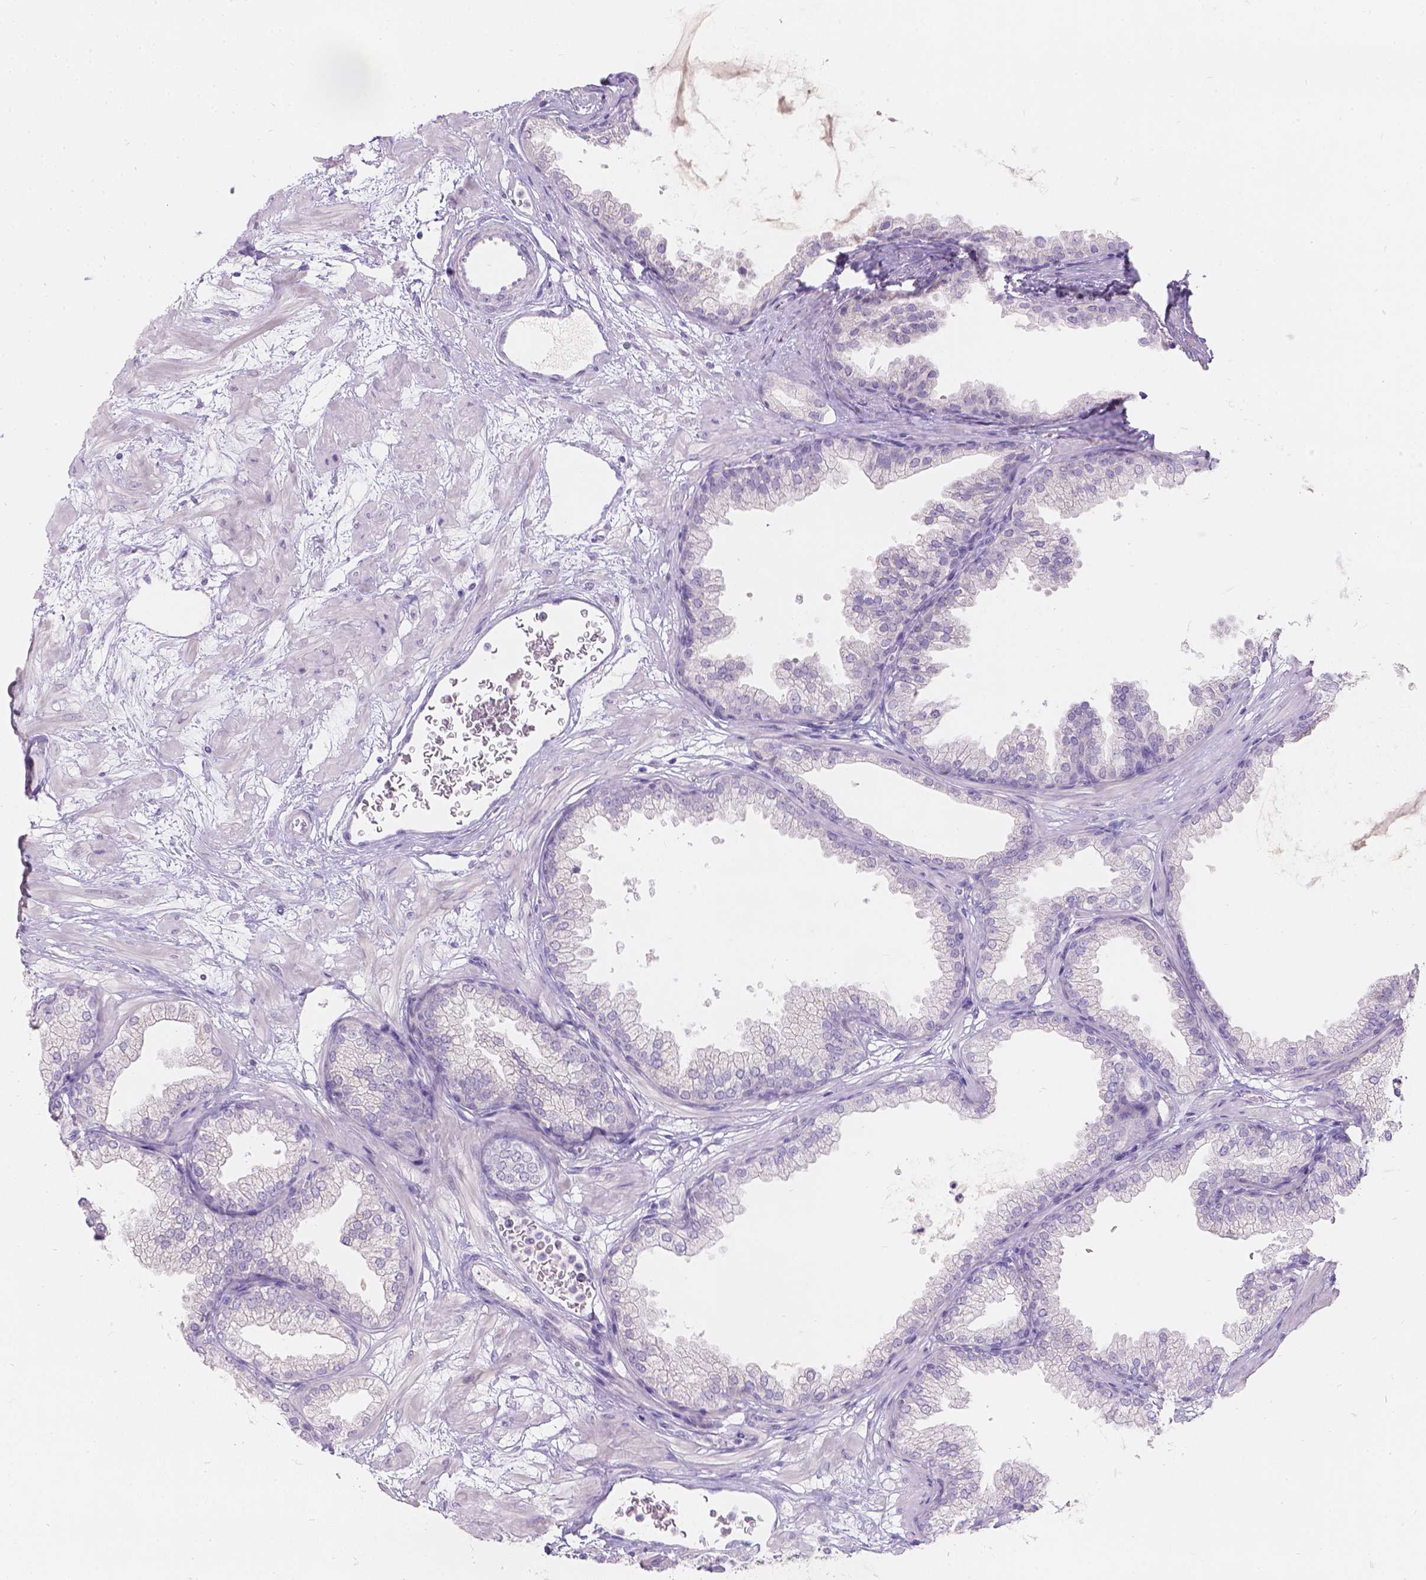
{"staining": {"intensity": "negative", "quantity": "none", "location": "none"}, "tissue": "prostate", "cell_type": "Glandular cells", "image_type": "normal", "snomed": [{"axis": "morphology", "description": "Normal tissue, NOS"}, {"axis": "topography", "description": "Prostate"}], "caption": "Immunohistochemistry histopathology image of benign prostate: human prostate stained with DAB (3,3'-diaminobenzidine) demonstrates no significant protein expression in glandular cells. (DAB immunohistochemistry with hematoxylin counter stain).", "gene": "HTN3", "patient": {"sex": "male", "age": 37}}